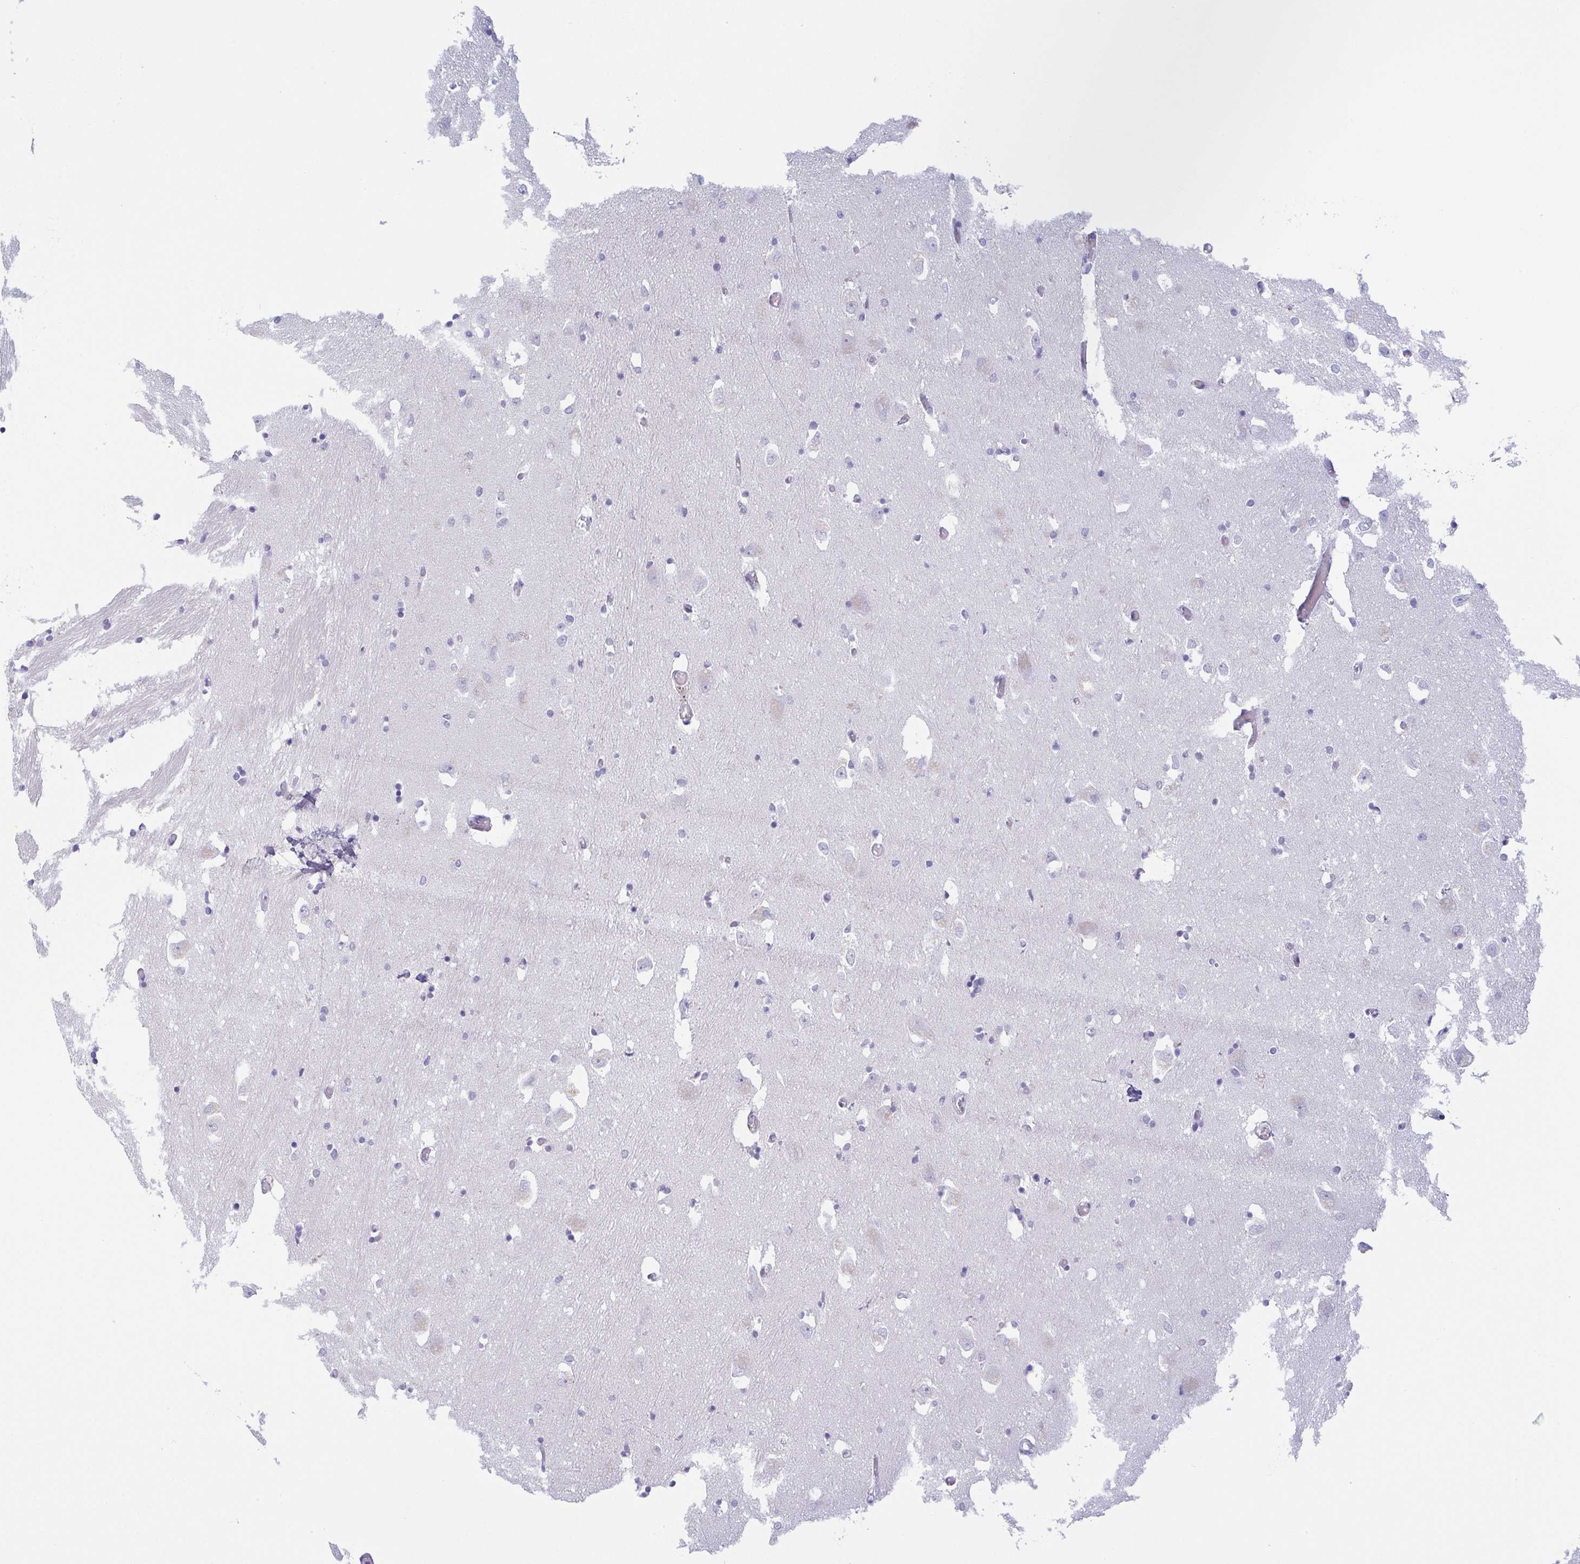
{"staining": {"intensity": "negative", "quantity": "none", "location": "none"}, "tissue": "caudate", "cell_type": "Glial cells", "image_type": "normal", "snomed": [{"axis": "morphology", "description": "Normal tissue, NOS"}, {"axis": "topography", "description": "Lateral ventricle wall"}, {"axis": "topography", "description": "Hippocampus"}], "caption": "Immunohistochemistry of benign caudate exhibits no expression in glial cells. (Brightfield microscopy of DAB (3,3'-diaminobenzidine) IHC at high magnification).", "gene": "COL17A1", "patient": {"sex": "female", "age": 63}}